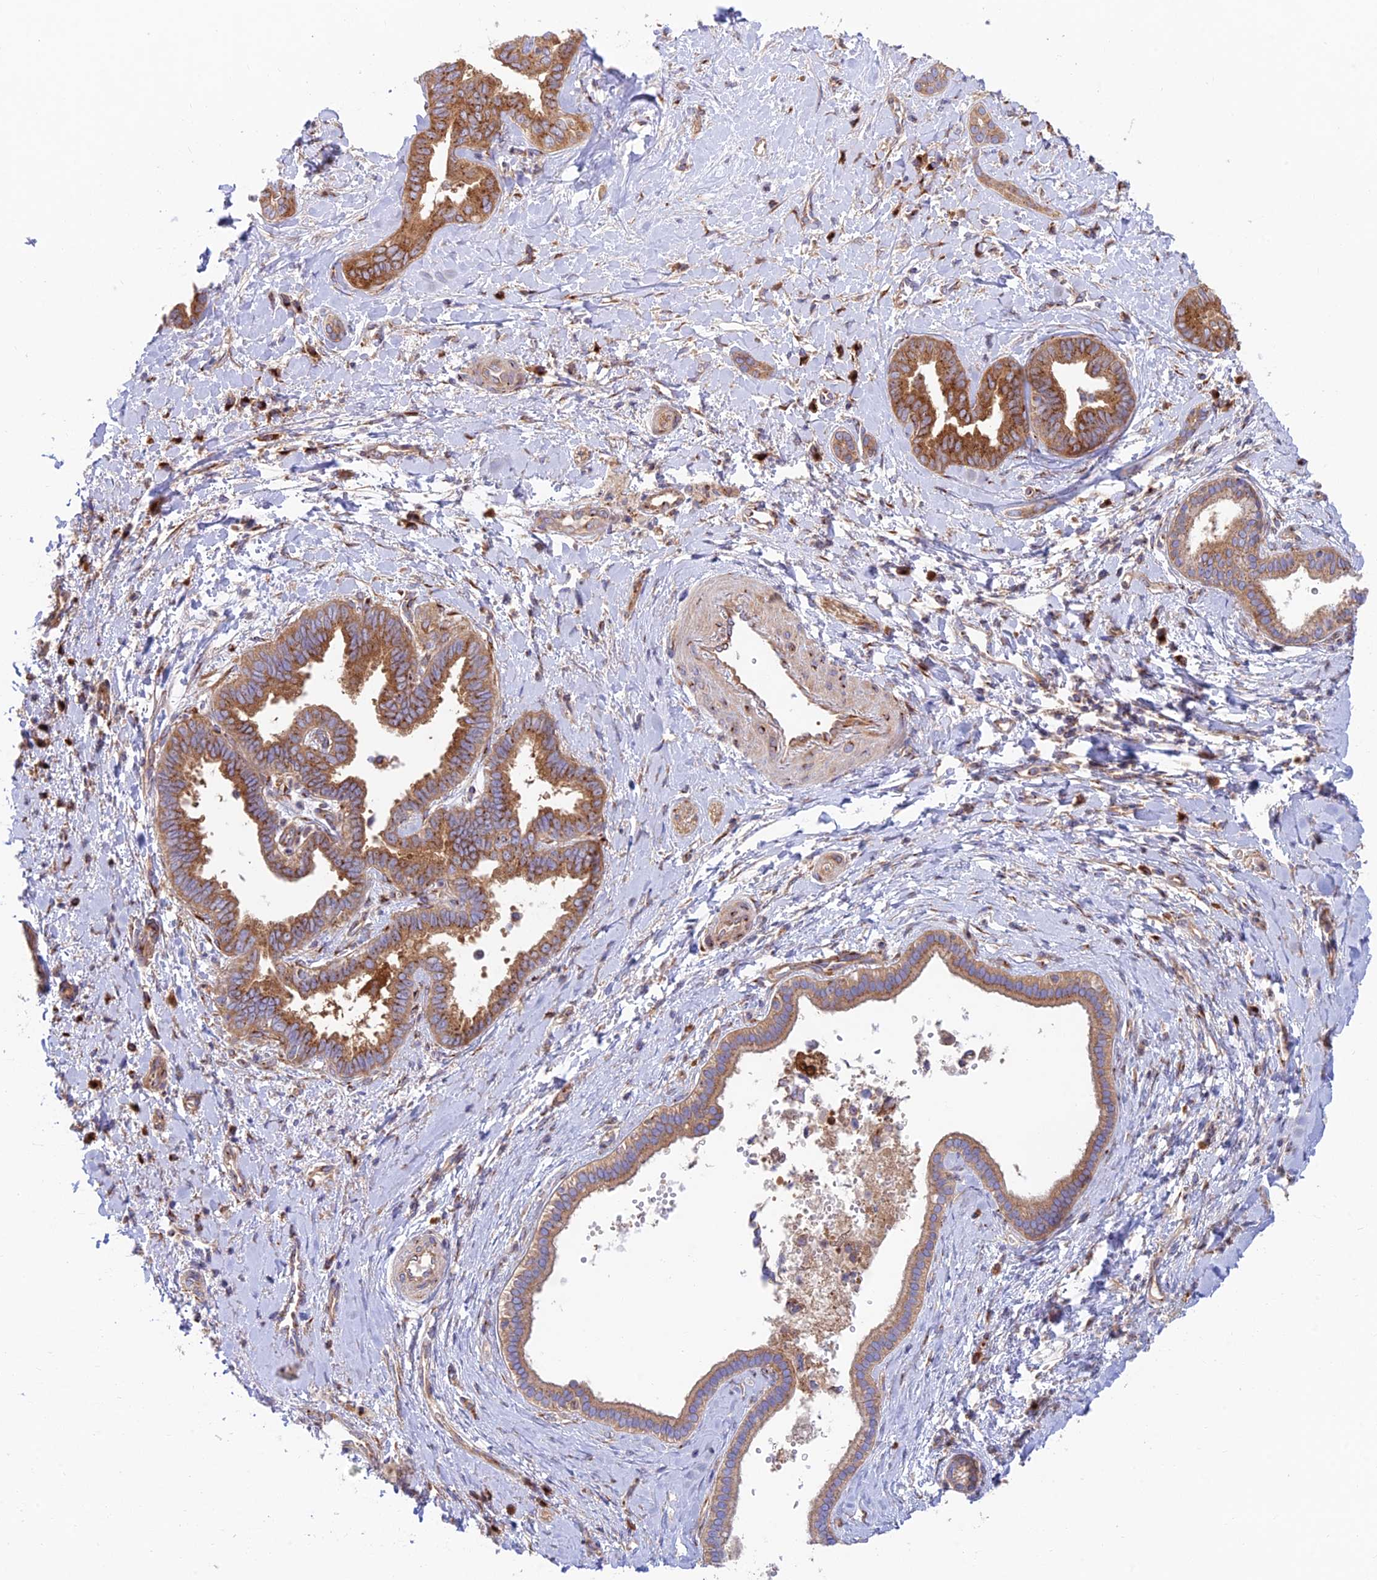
{"staining": {"intensity": "moderate", "quantity": ">75%", "location": "cytoplasmic/membranous"}, "tissue": "liver cancer", "cell_type": "Tumor cells", "image_type": "cancer", "snomed": [{"axis": "morphology", "description": "Cholangiocarcinoma"}, {"axis": "topography", "description": "Liver"}], "caption": "Moderate cytoplasmic/membranous protein staining is seen in about >75% of tumor cells in liver cholangiocarcinoma. Nuclei are stained in blue.", "gene": "GOLGA3", "patient": {"sex": "female", "age": 77}}